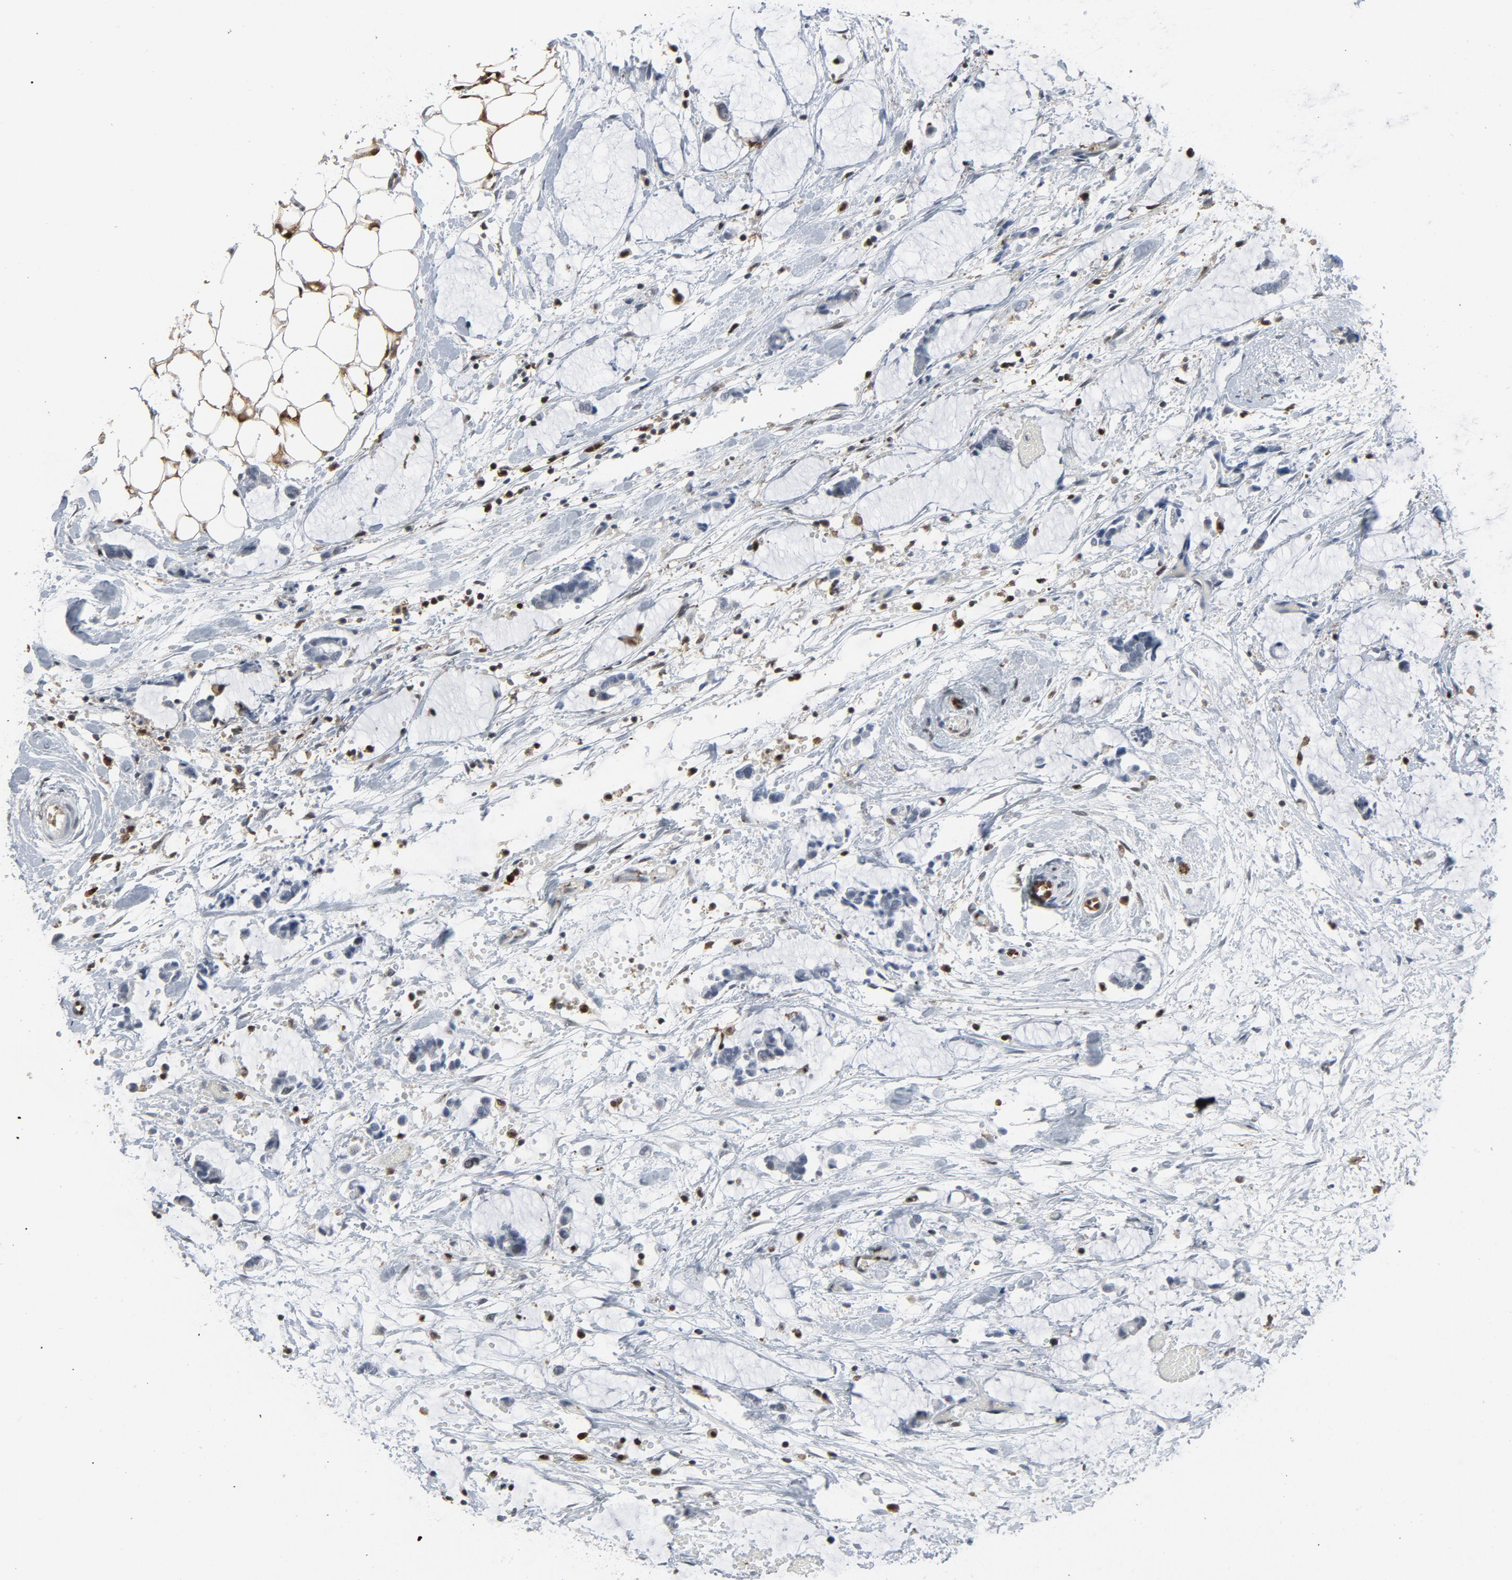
{"staining": {"intensity": "negative", "quantity": "none", "location": "none"}, "tissue": "colorectal cancer", "cell_type": "Tumor cells", "image_type": "cancer", "snomed": [{"axis": "morphology", "description": "Adenocarcinoma, NOS"}, {"axis": "topography", "description": "Colon"}], "caption": "An image of human colorectal cancer is negative for staining in tumor cells.", "gene": "STAT5A", "patient": {"sex": "male", "age": 14}}